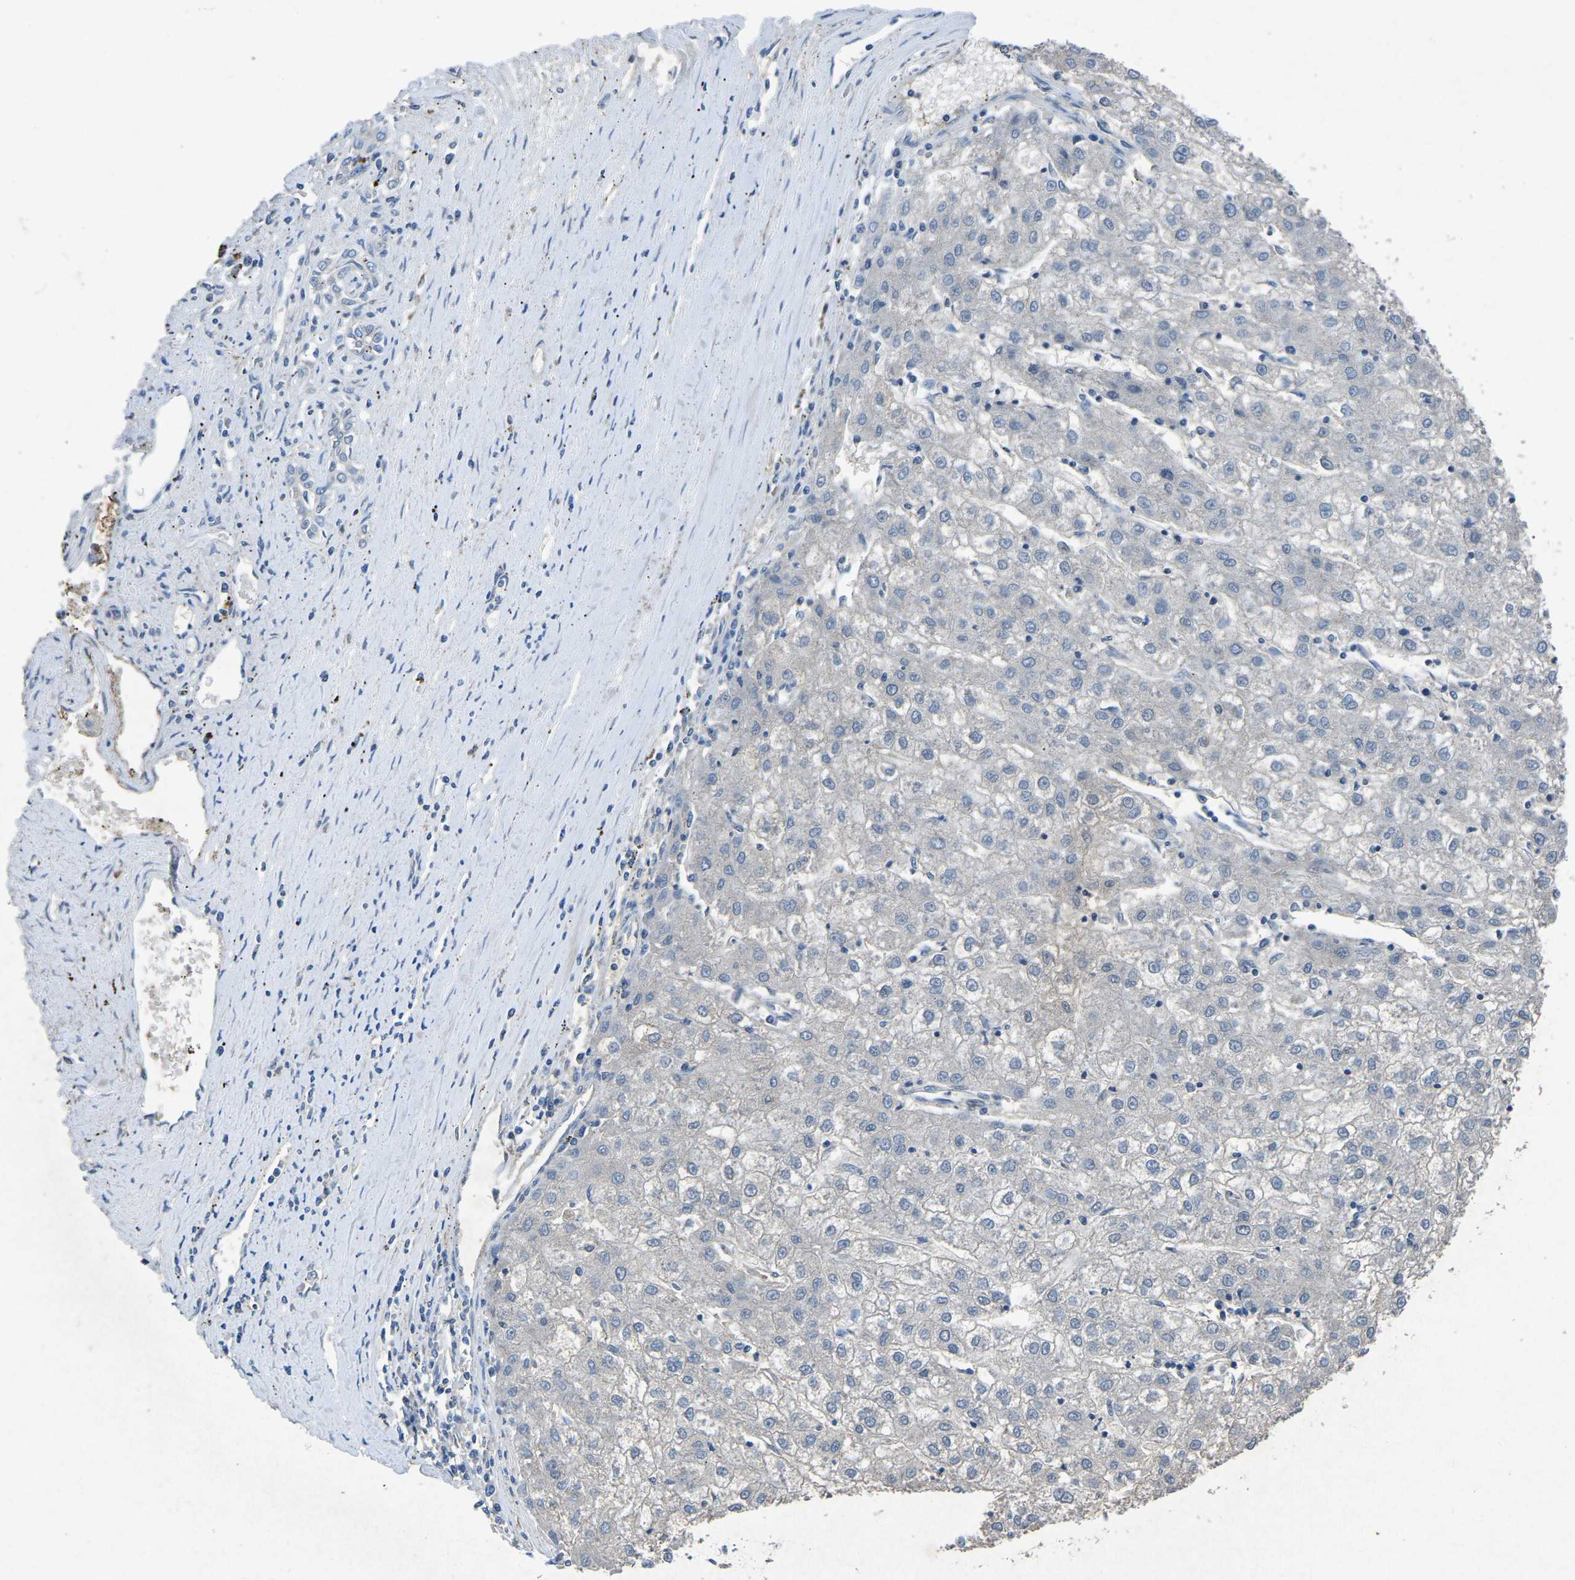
{"staining": {"intensity": "negative", "quantity": "none", "location": "none"}, "tissue": "liver cancer", "cell_type": "Tumor cells", "image_type": "cancer", "snomed": [{"axis": "morphology", "description": "Carcinoma, Hepatocellular, NOS"}, {"axis": "topography", "description": "Liver"}], "caption": "Immunohistochemical staining of liver cancer (hepatocellular carcinoma) shows no significant expression in tumor cells.", "gene": "PLG", "patient": {"sex": "male", "age": 72}}